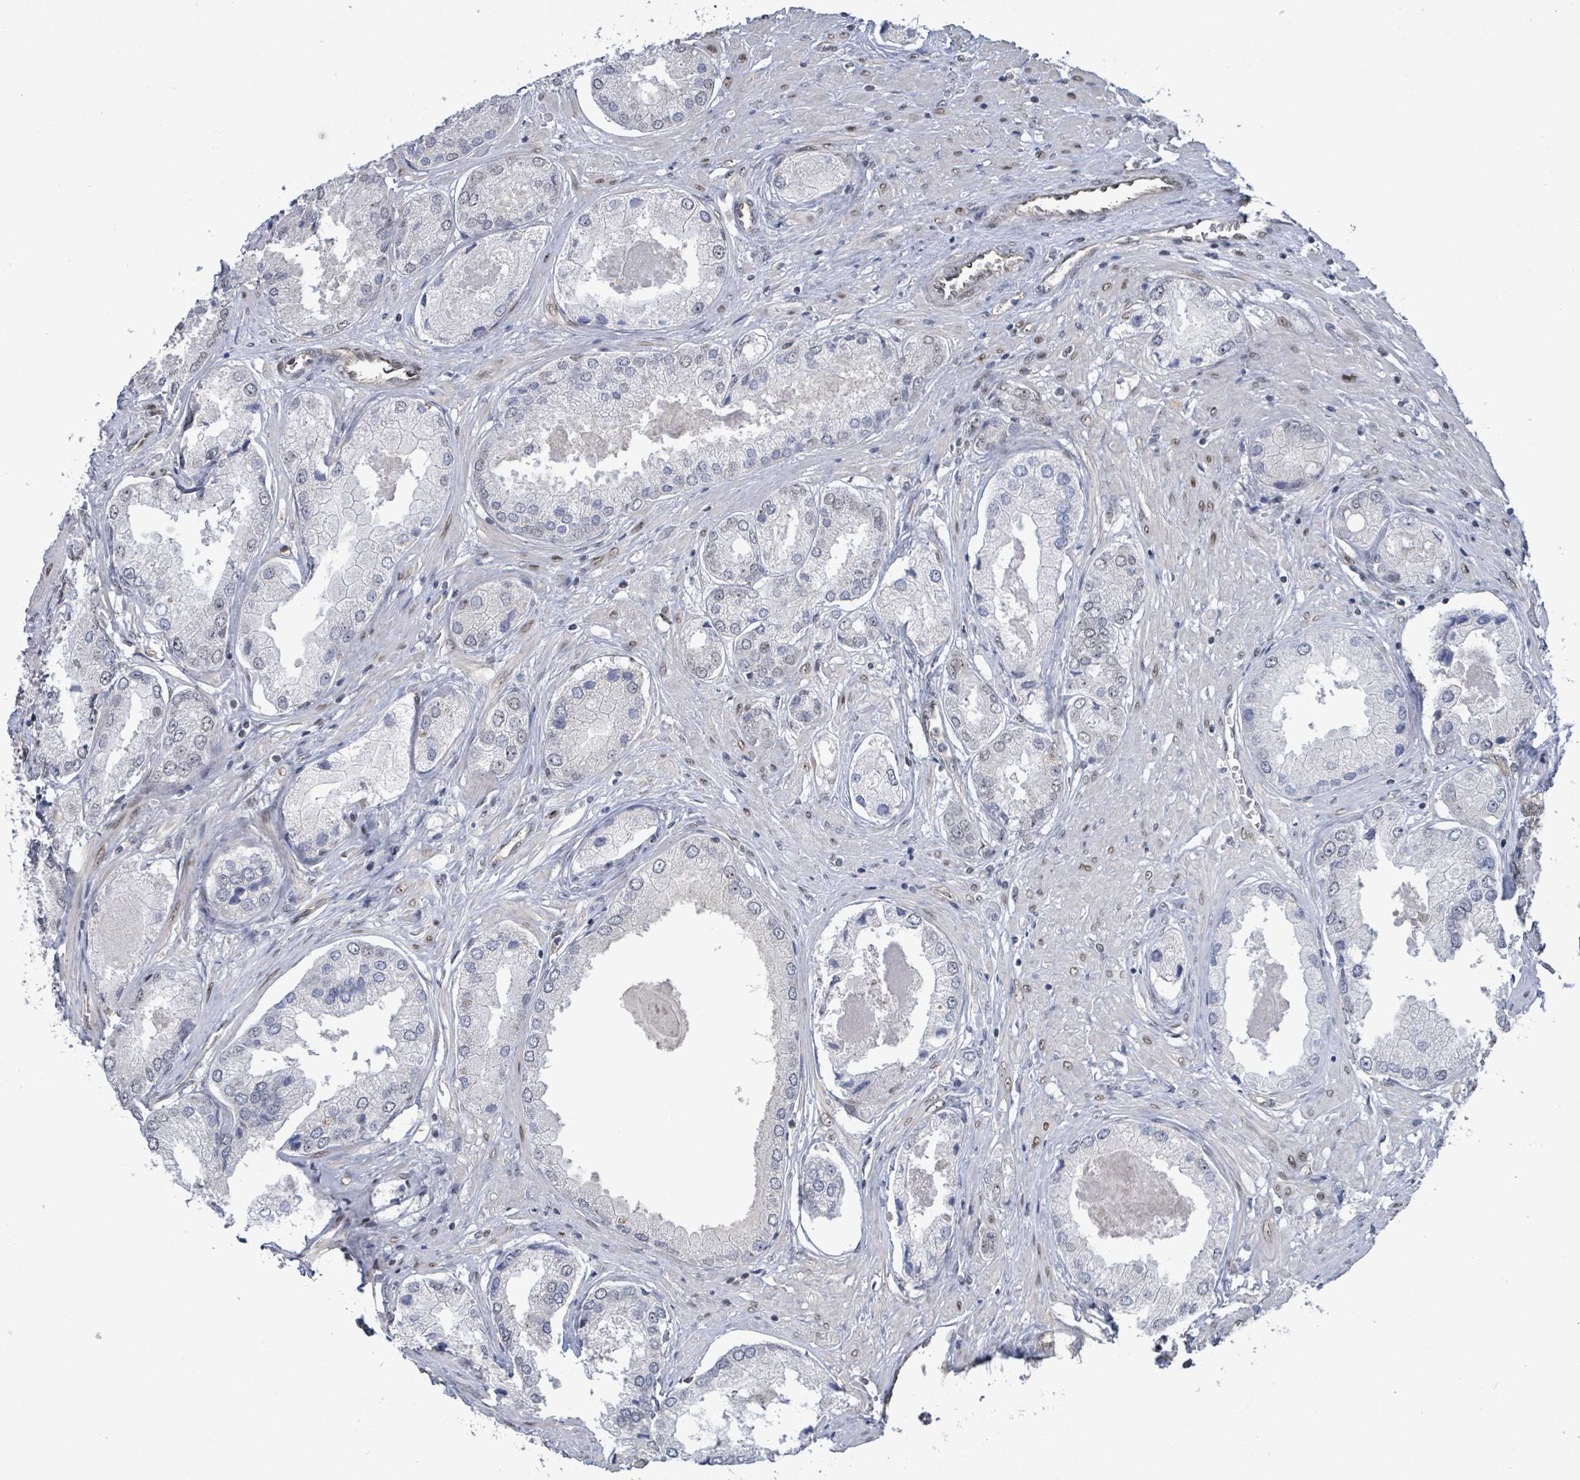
{"staining": {"intensity": "negative", "quantity": "none", "location": "none"}, "tissue": "prostate cancer", "cell_type": "Tumor cells", "image_type": "cancer", "snomed": [{"axis": "morphology", "description": "Adenocarcinoma, Low grade"}, {"axis": "topography", "description": "Prostate"}], "caption": "DAB (3,3'-diaminobenzidine) immunohistochemical staining of prostate cancer shows no significant expression in tumor cells. (DAB (3,3'-diaminobenzidine) immunohistochemistry (IHC) with hematoxylin counter stain).", "gene": "RRN3", "patient": {"sex": "male", "age": 68}}